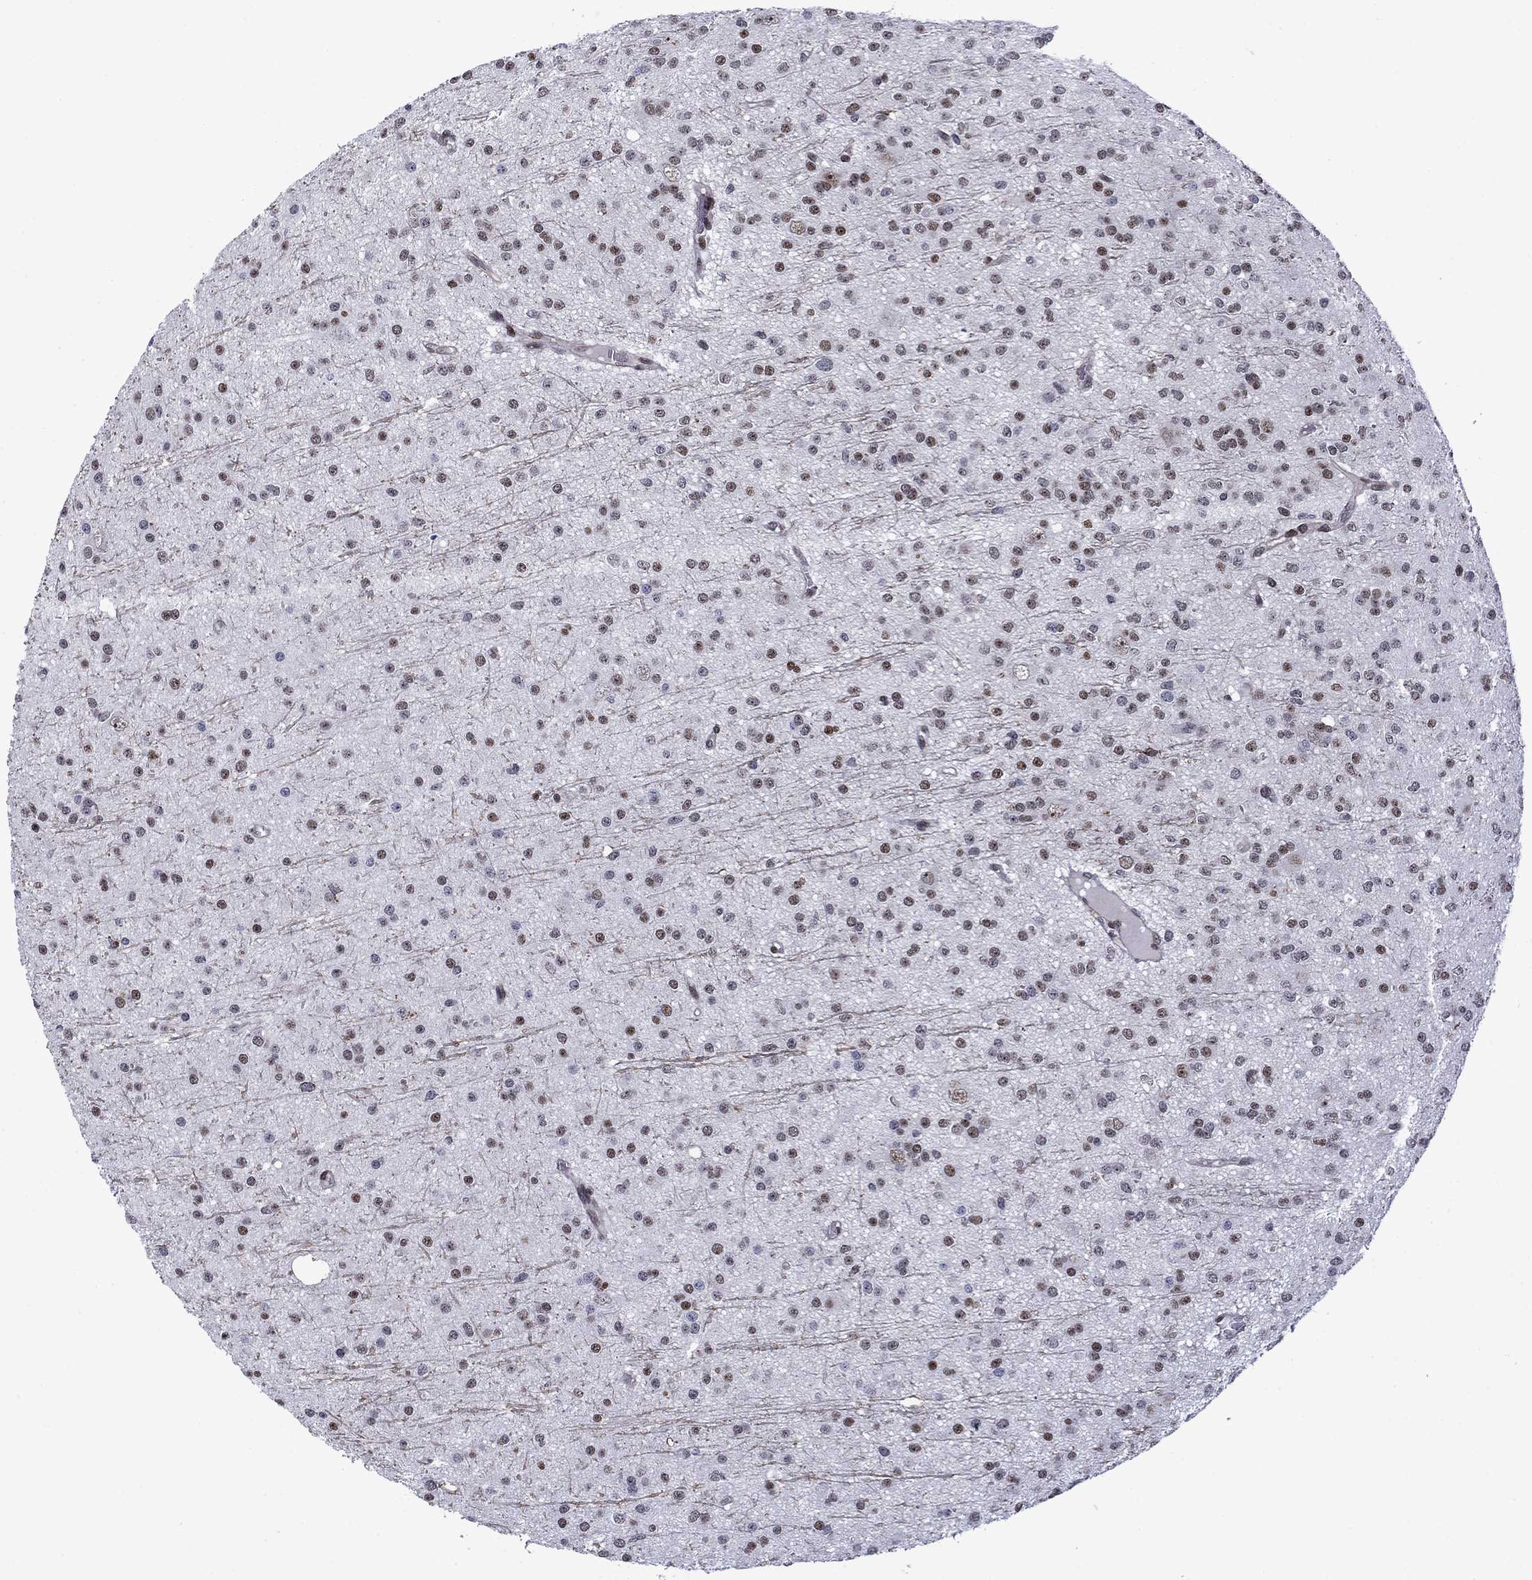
{"staining": {"intensity": "moderate", "quantity": "<25%", "location": "nuclear"}, "tissue": "glioma", "cell_type": "Tumor cells", "image_type": "cancer", "snomed": [{"axis": "morphology", "description": "Glioma, malignant, Low grade"}, {"axis": "topography", "description": "Brain"}], "caption": "Malignant glioma (low-grade) tissue shows moderate nuclear staining in about <25% of tumor cells", "gene": "SURF2", "patient": {"sex": "male", "age": 27}}